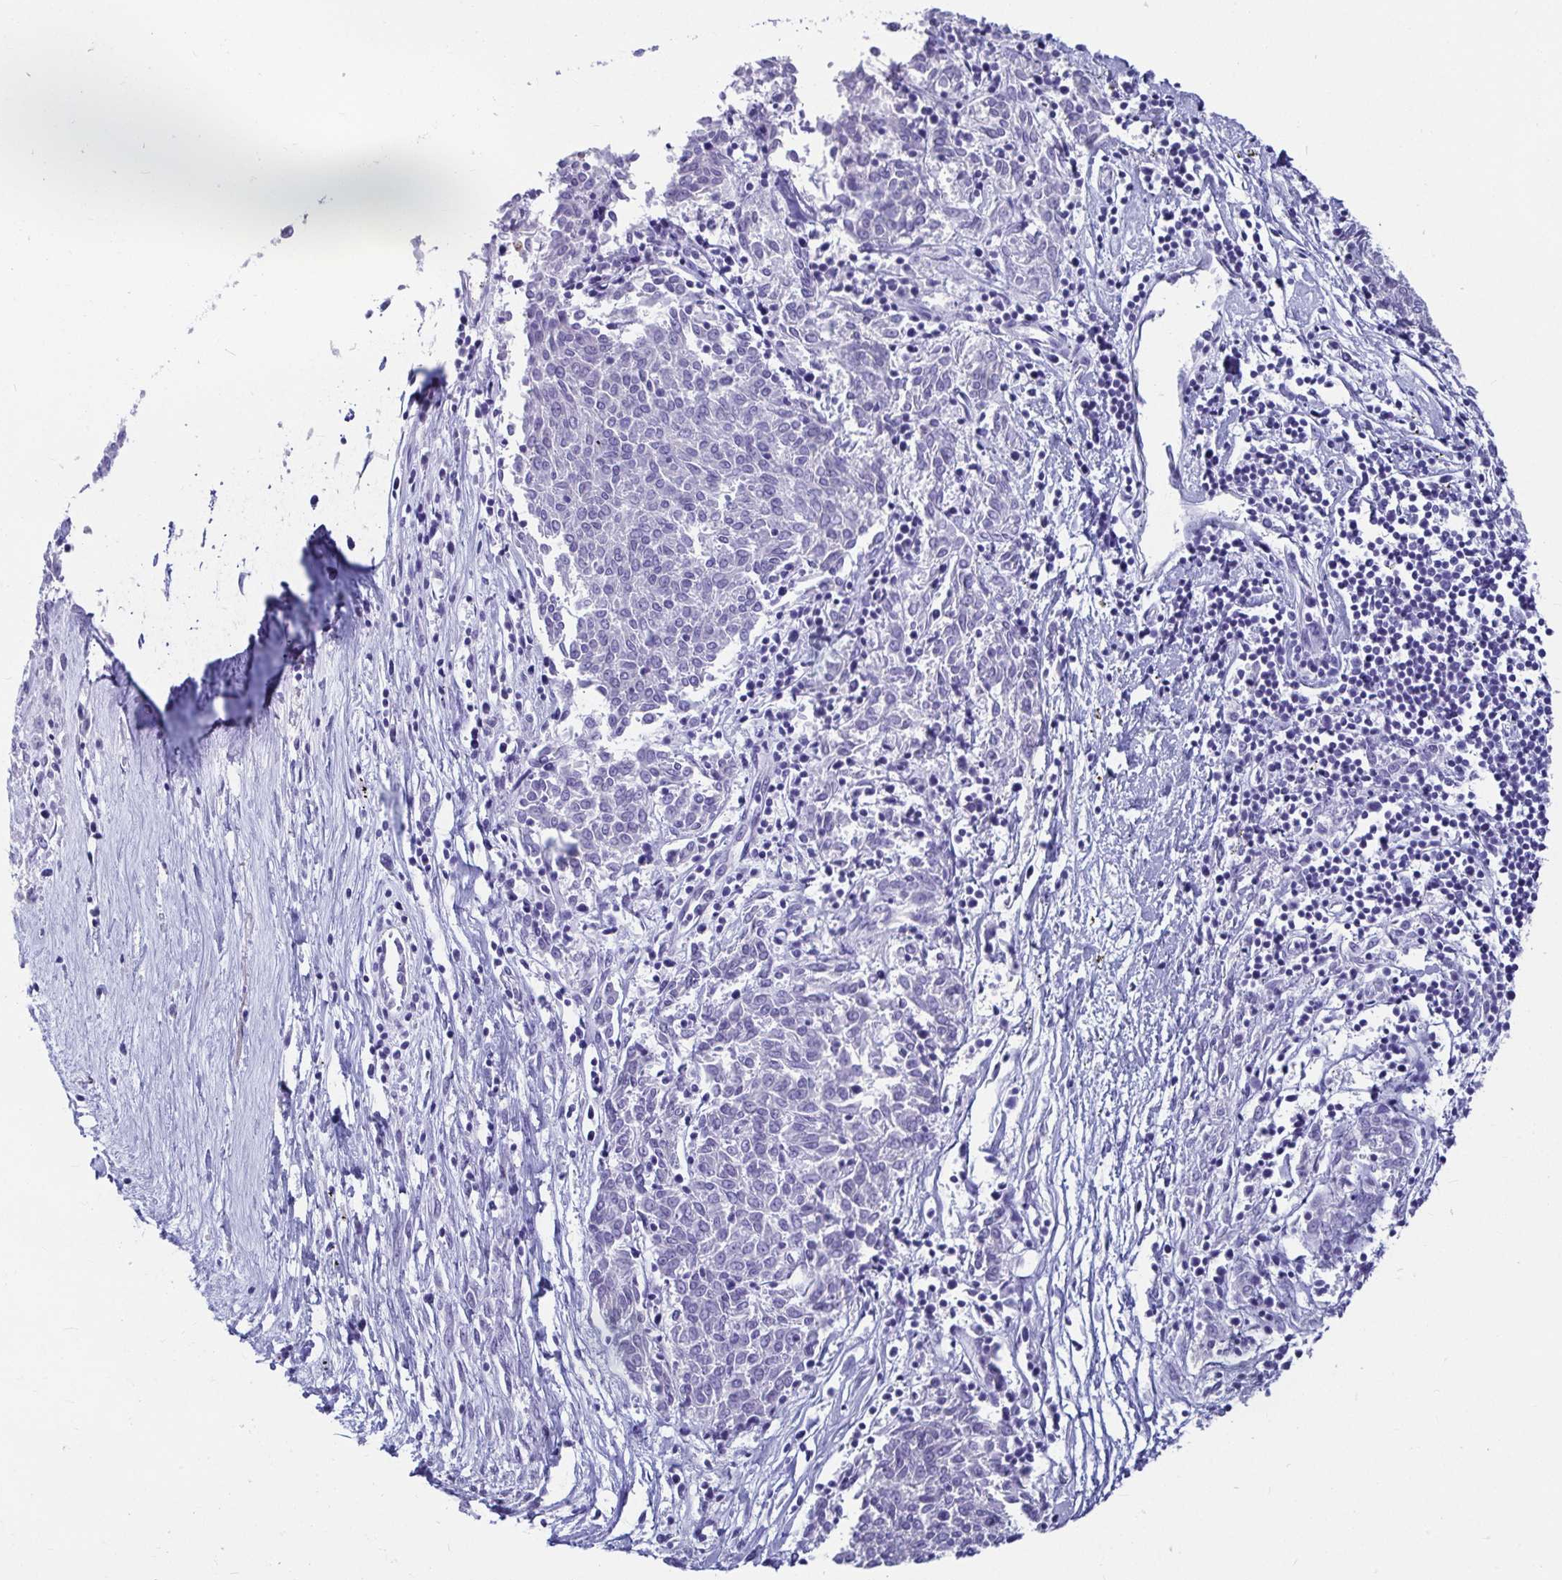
{"staining": {"intensity": "negative", "quantity": "none", "location": "none"}, "tissue": "melanoma", "cell_type": "Tumor cells", "image_type": "cancer", "snomed": [{"axis": "morphology", "description": "Malignant melanoma, NOS"}, {"axis": "topography", "description": "Skin"}], "caption": "Melanoma was stained to show a protein in brown. There is no significant staining in tumor cells. The staining was performed using DAB (3,3'-diaminobenzidine) to visualize the protein expression in brown, while the nuclei were stained in blue with hematoxylin (Magnification: 20x).", "gene": "ZPBP2", "patient": {"sex": "female", "age": 72}}